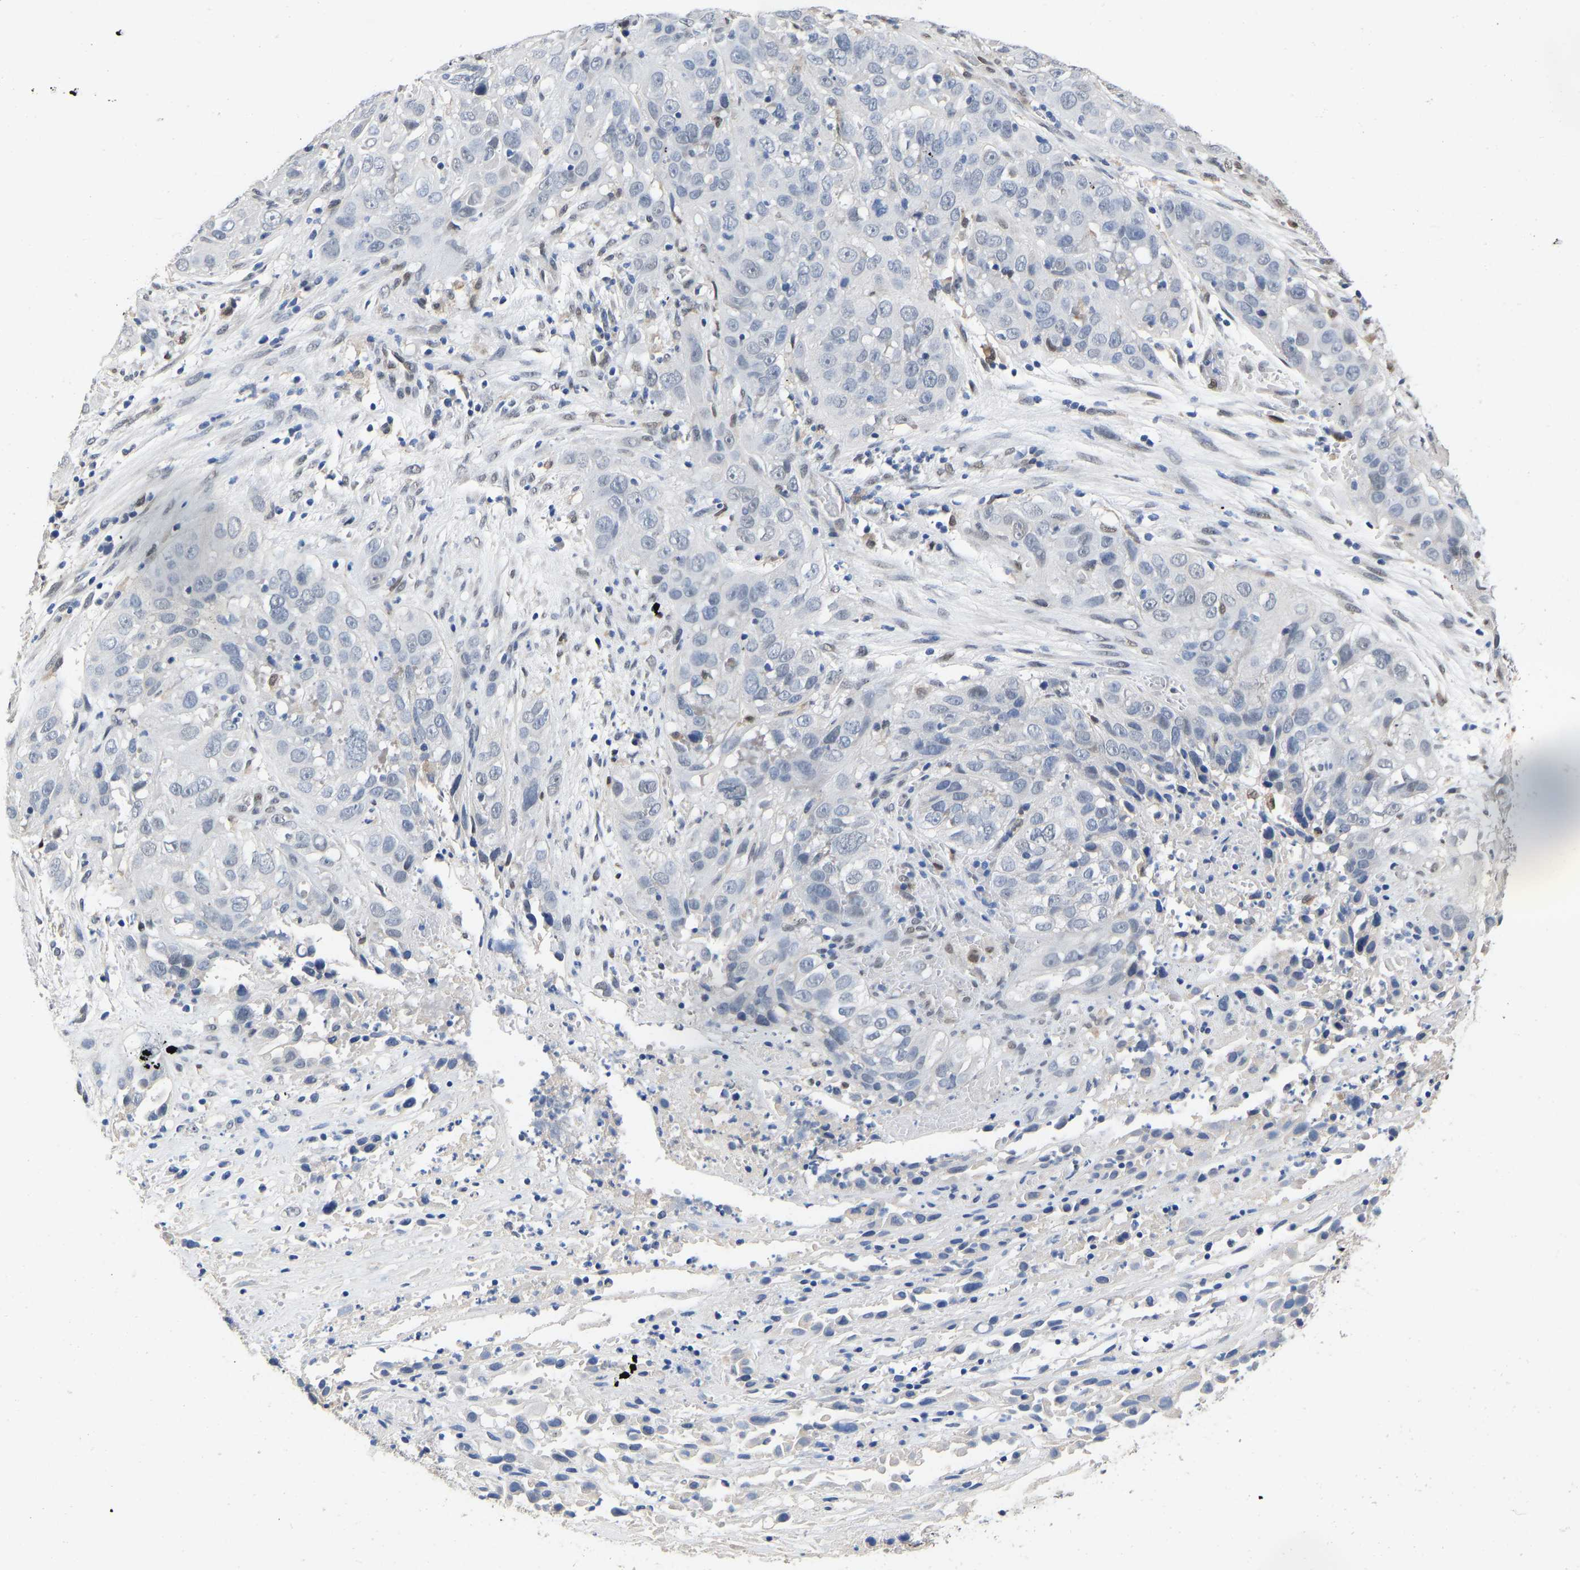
{"staining": {"intensity": "negative", "quantity": "none", "location": "none"}, "tissue": "cervical cancer", "cell_type": "Tumor cells", "image_type": "cancer", "snomed": [{"axis": "morphology", "description": "Squamous cell carcinoma, NOS"}, {"axis": "topography", "description": "Cervix"}], "caption": "The photomicrograph demonstrates no significant staining in tumor cells of cervical cancer.", "gene": "QKI", "patient": {"sex": "female", "age": 32}}